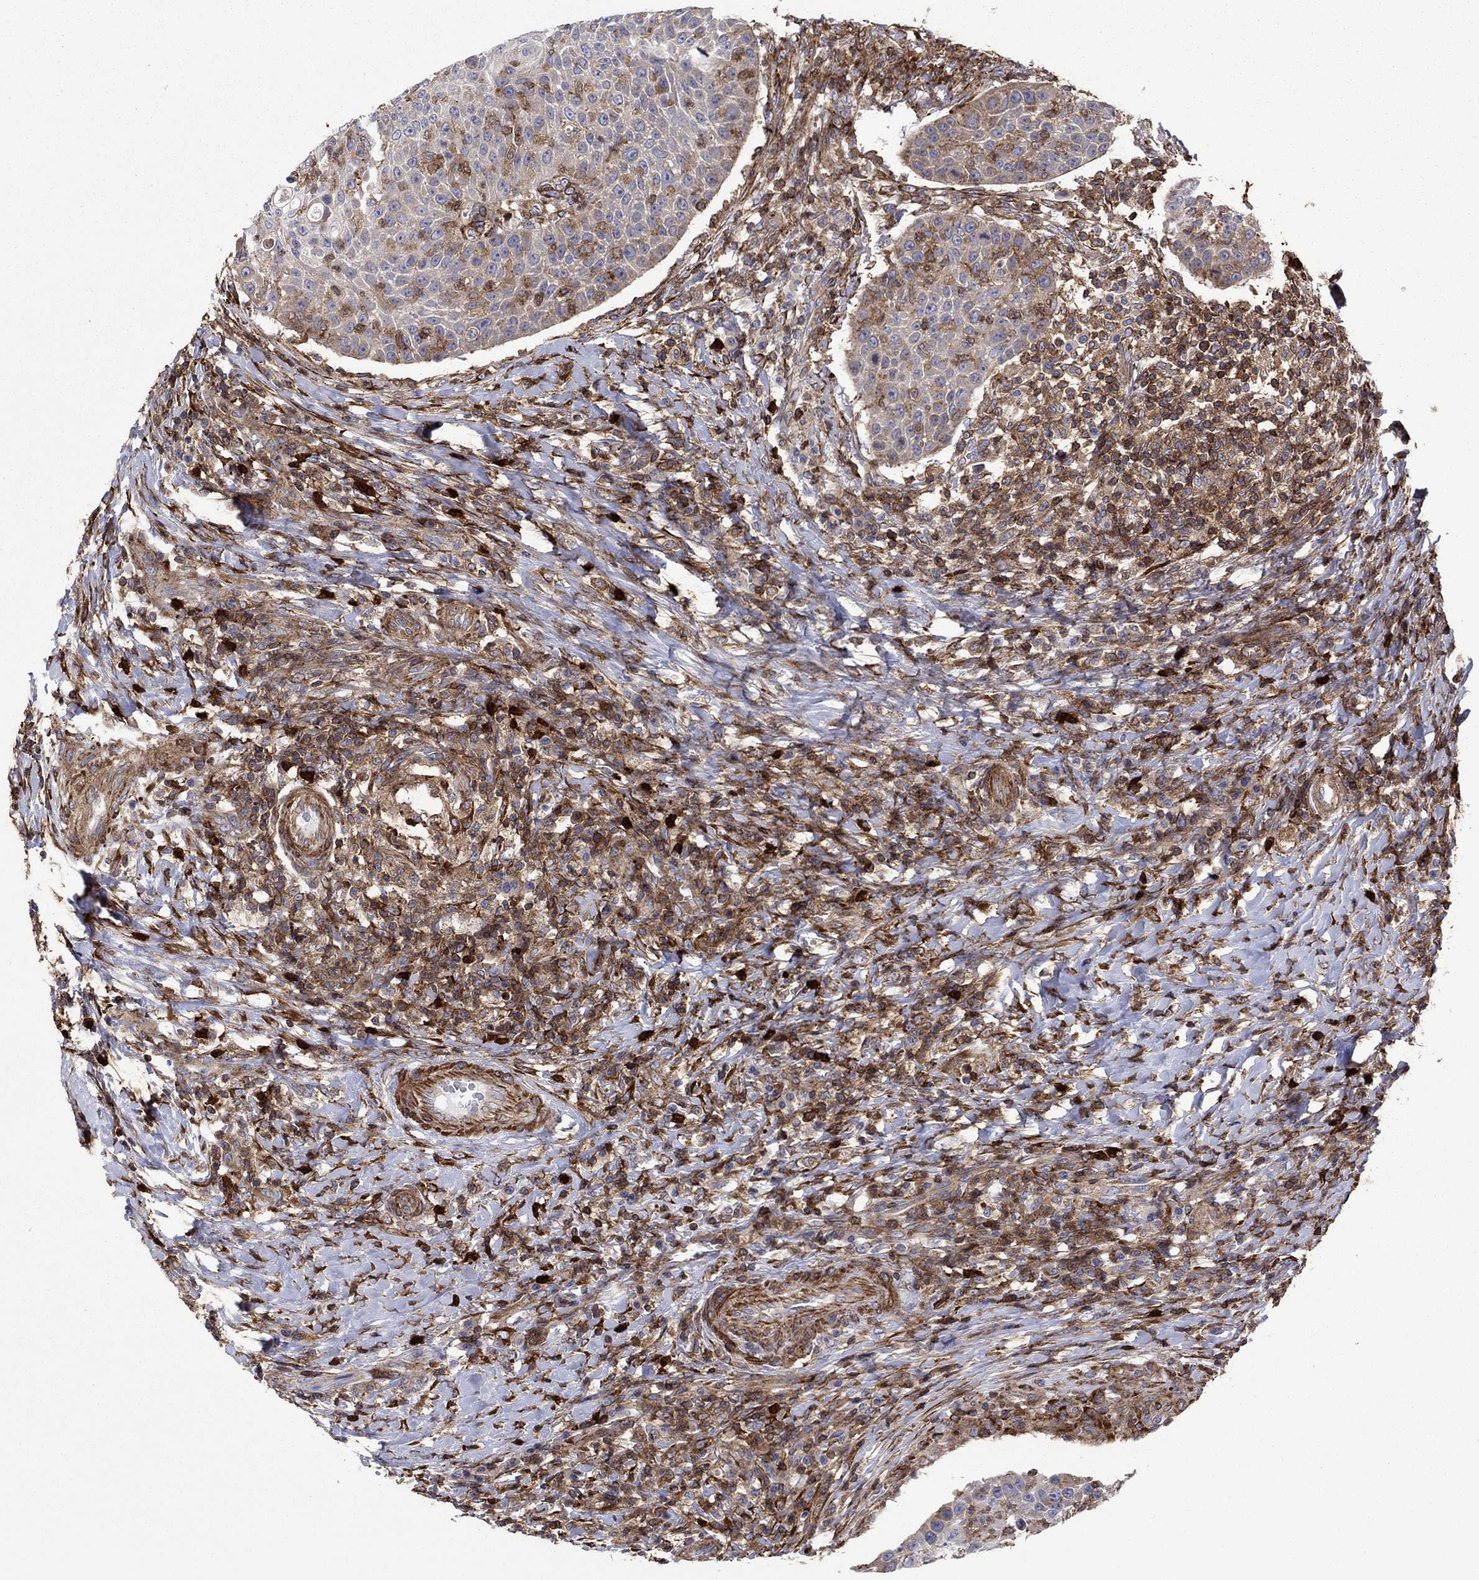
{"staining": {"intensity": "moderate", "quantity": "<25%", "location": "cytoplasmic/membranous"}, "tissue": "head and neck cancer", "cell_type": "Tumor cells", "image_type": "cancer", "snomed": [{"axis": "morphology", "description": "Squamous cell carcinoma, NOS"}, {"axis": "topography", "description": "Head-Neck"}], "caption": "A high-resolution histopathology image shows IHC staining of head and neck cancer, which shows moderate cytoplasmic/membranous staining in approximately <25% of tumor cells.", "gene": "PAG1", "patient": {"sex": "male", "age": 69}}